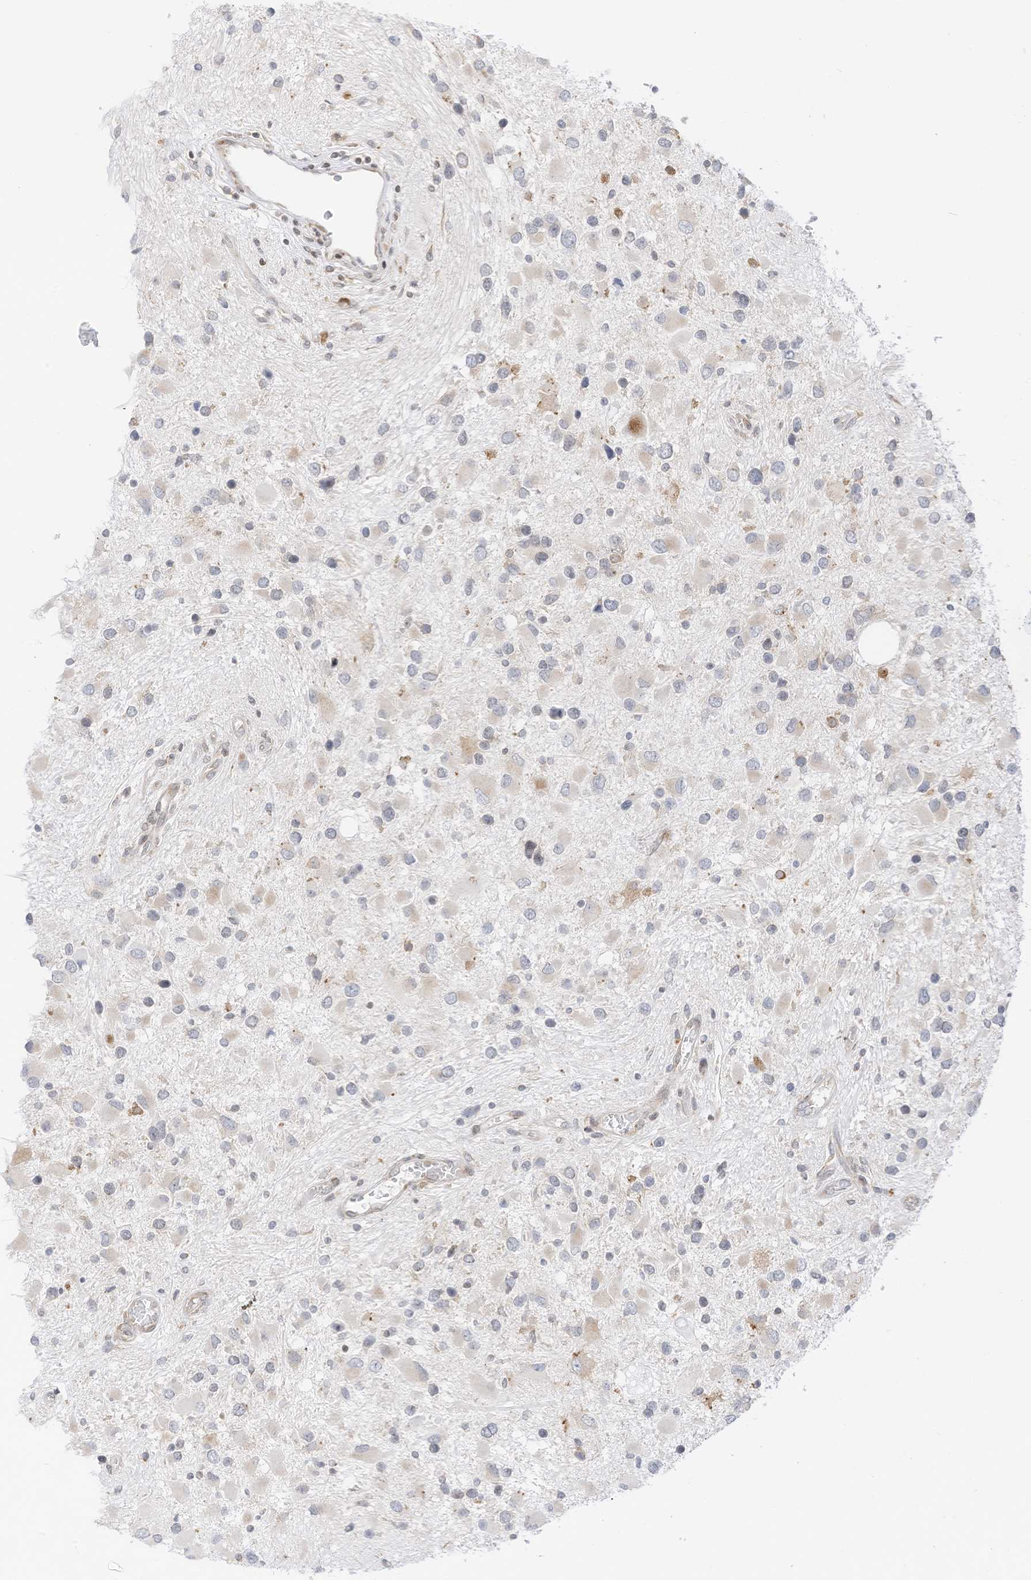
{"staining": {"intensity": "negative", "quantity": "none", "location": "none"}, "tissue": "glioma", "cell_type": "Tumor cells", "image_type": "cancer", "snomed": [{"axis": "morphology", "description": "Glioma, malignant, High grade"}, {"axis": "topography", "description": "Brain"}], "caption": "Photomicrograph shows no significant protein staining in tumor cells of glioma. (DAB (3,3'-diaminobenzidine) immunohistochemistry (IHC), high magnification).", "gene": "EDF1", "patient": {"sex": "male", "age": 53}}